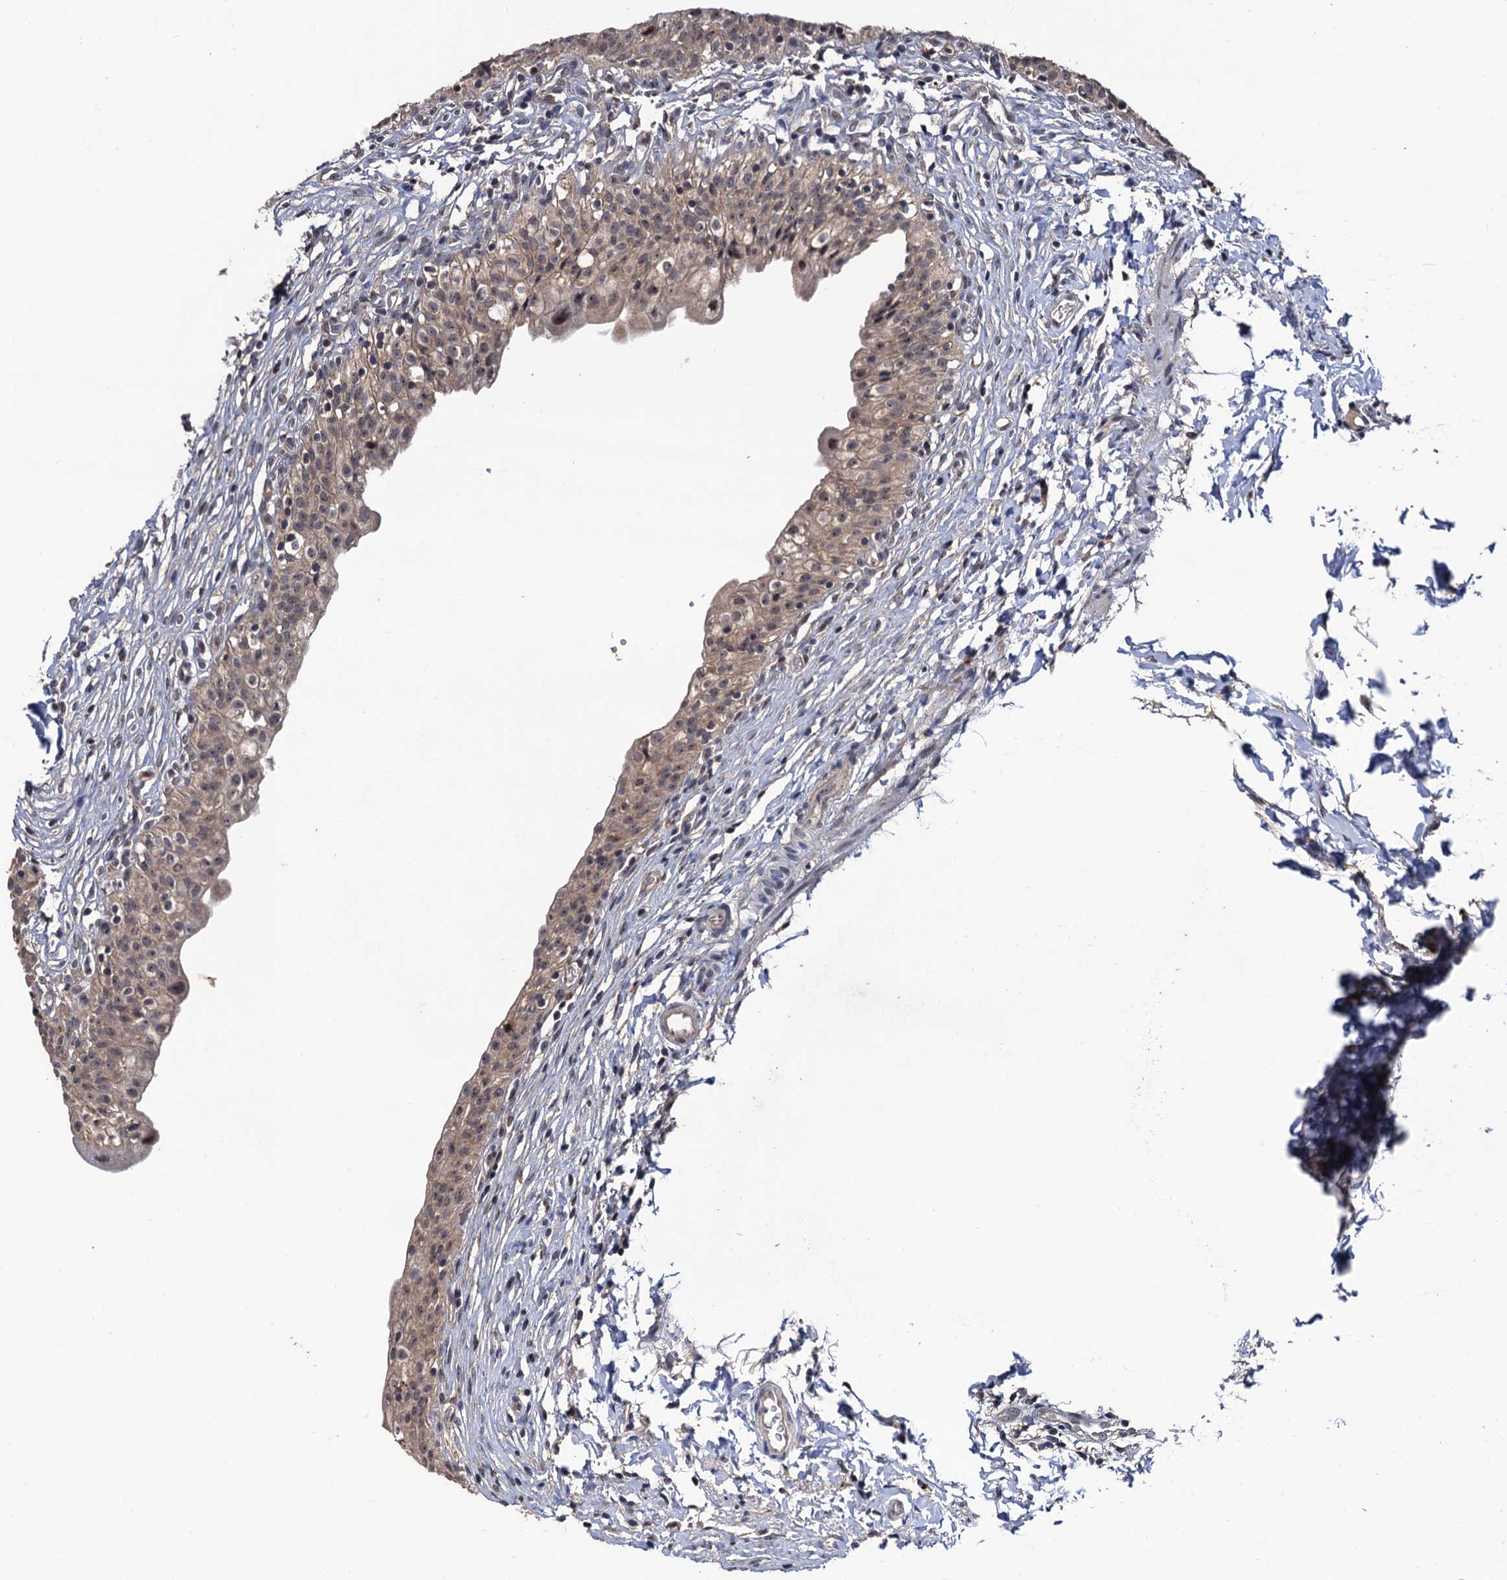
{"staining": {"intensity": "weak", "quantity": "25%-75%", "location": "cytoplasmic/membranous"}, "tissue": "urinary bladder", "cell_type": "Urothelial cells", "image_type": "normal", "snomed": [{"axis": "morphology", "description": "Normal tissue, NOS"}, {"axis": "topography", "description": "Urinary bladder"}], "caption": "An immunohistochemistry histopathology image of benign tissue is shown. Protein staining in brown highlights weak cytoplasmic/membranous positivity in urinary bladder within urothelial cells.", "gene": "LRRC63", "patient": {"sex": "male", "age": 55}}